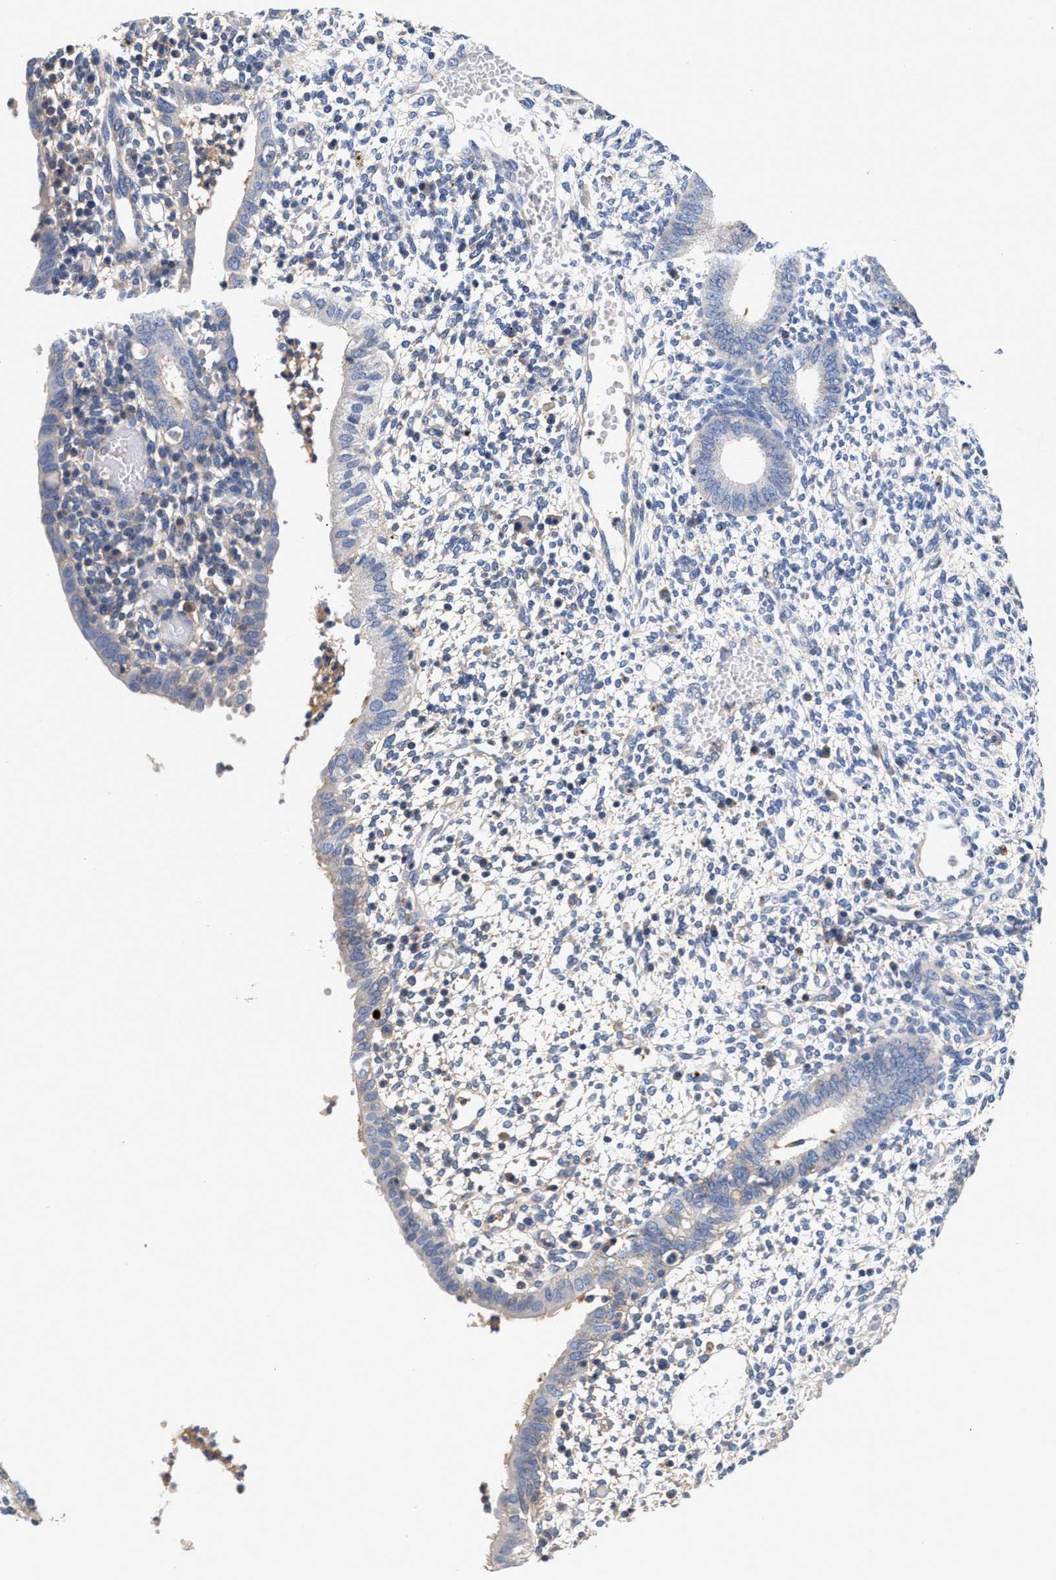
{"staining": {"intensity": "negative", "quantity": "none", "location": "none"}, "tissue": "endometrium", "cell_type": "Cells in endometrial stroma", "image_type": "normal", "snomed": [{"axis": "morphology", "description": "Normal tissue, NOS"}, {"axis": "topography", "description": "Endometrium"}], "caption": "DAB immunohistochemical staining of benign human endometrium exhibits no significant positivity in cells in endometrial stroma.", "gene": "GNAI3", "patient": {"sex": "female", "age": 35}}